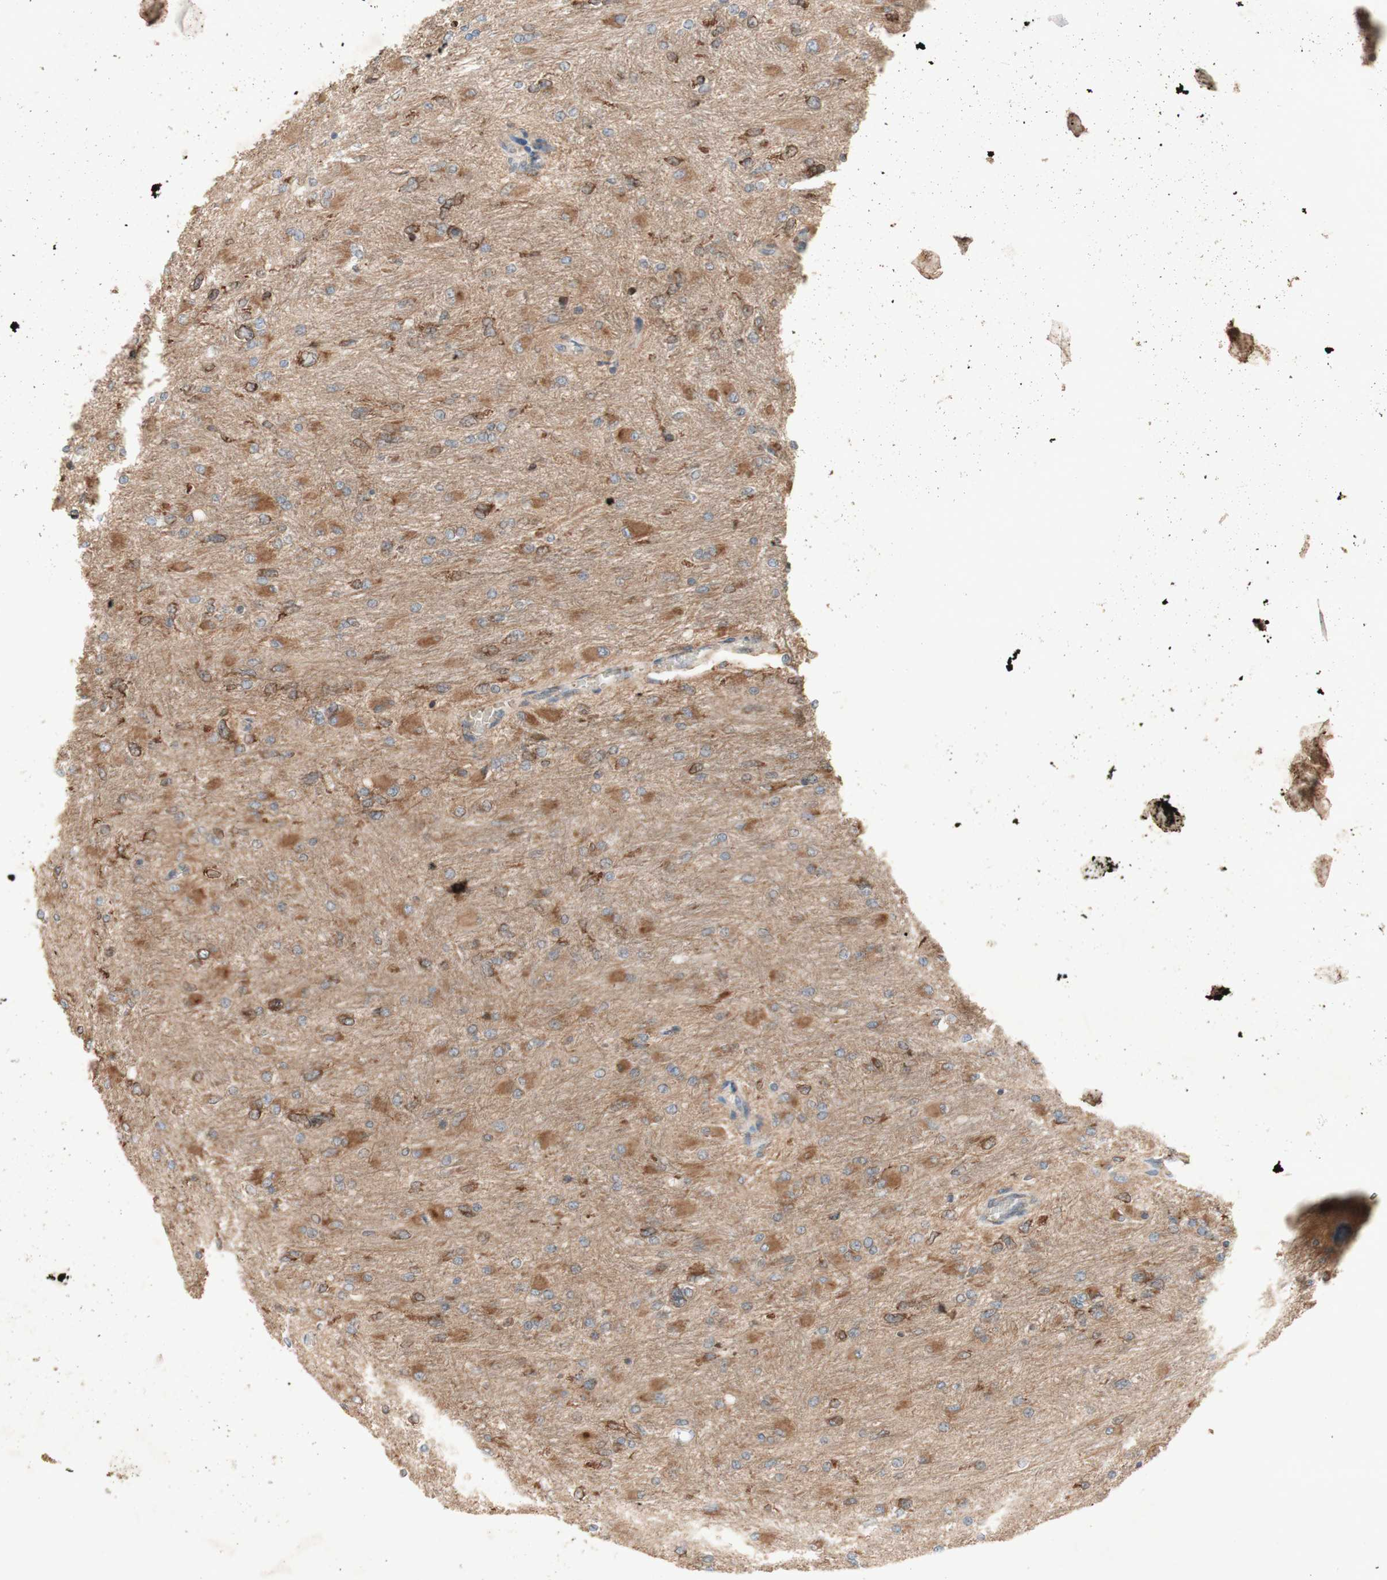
{"staining": {"intensity": "moderate", "quantity": ">75%", "location": "cytoplasmic/membranous"}, "tissue": "glioma", "cell_type": "Tumor cells", "image_type": "cancer", "snomed": [{"axis": "morphology", "description": "Glioma, malignant, High grade"}, {"axis": "topography", "description": "Cerebral cortex"}], "caption": "An immunohistochemistry (IHC) histopathology image of tumor tissue is shown. Protein staining in brown shows moderate cytoplasmic/membranous positivity in glioma within tumor cells. The protein is stained brown, and the nuclei are stained in blue (DAB (3,3'-diaminobenzidine) IHC with brightfield microscopy, high magnification).", "gene": "SOCS2", "patient": {"sex": "female", "age": 36}}